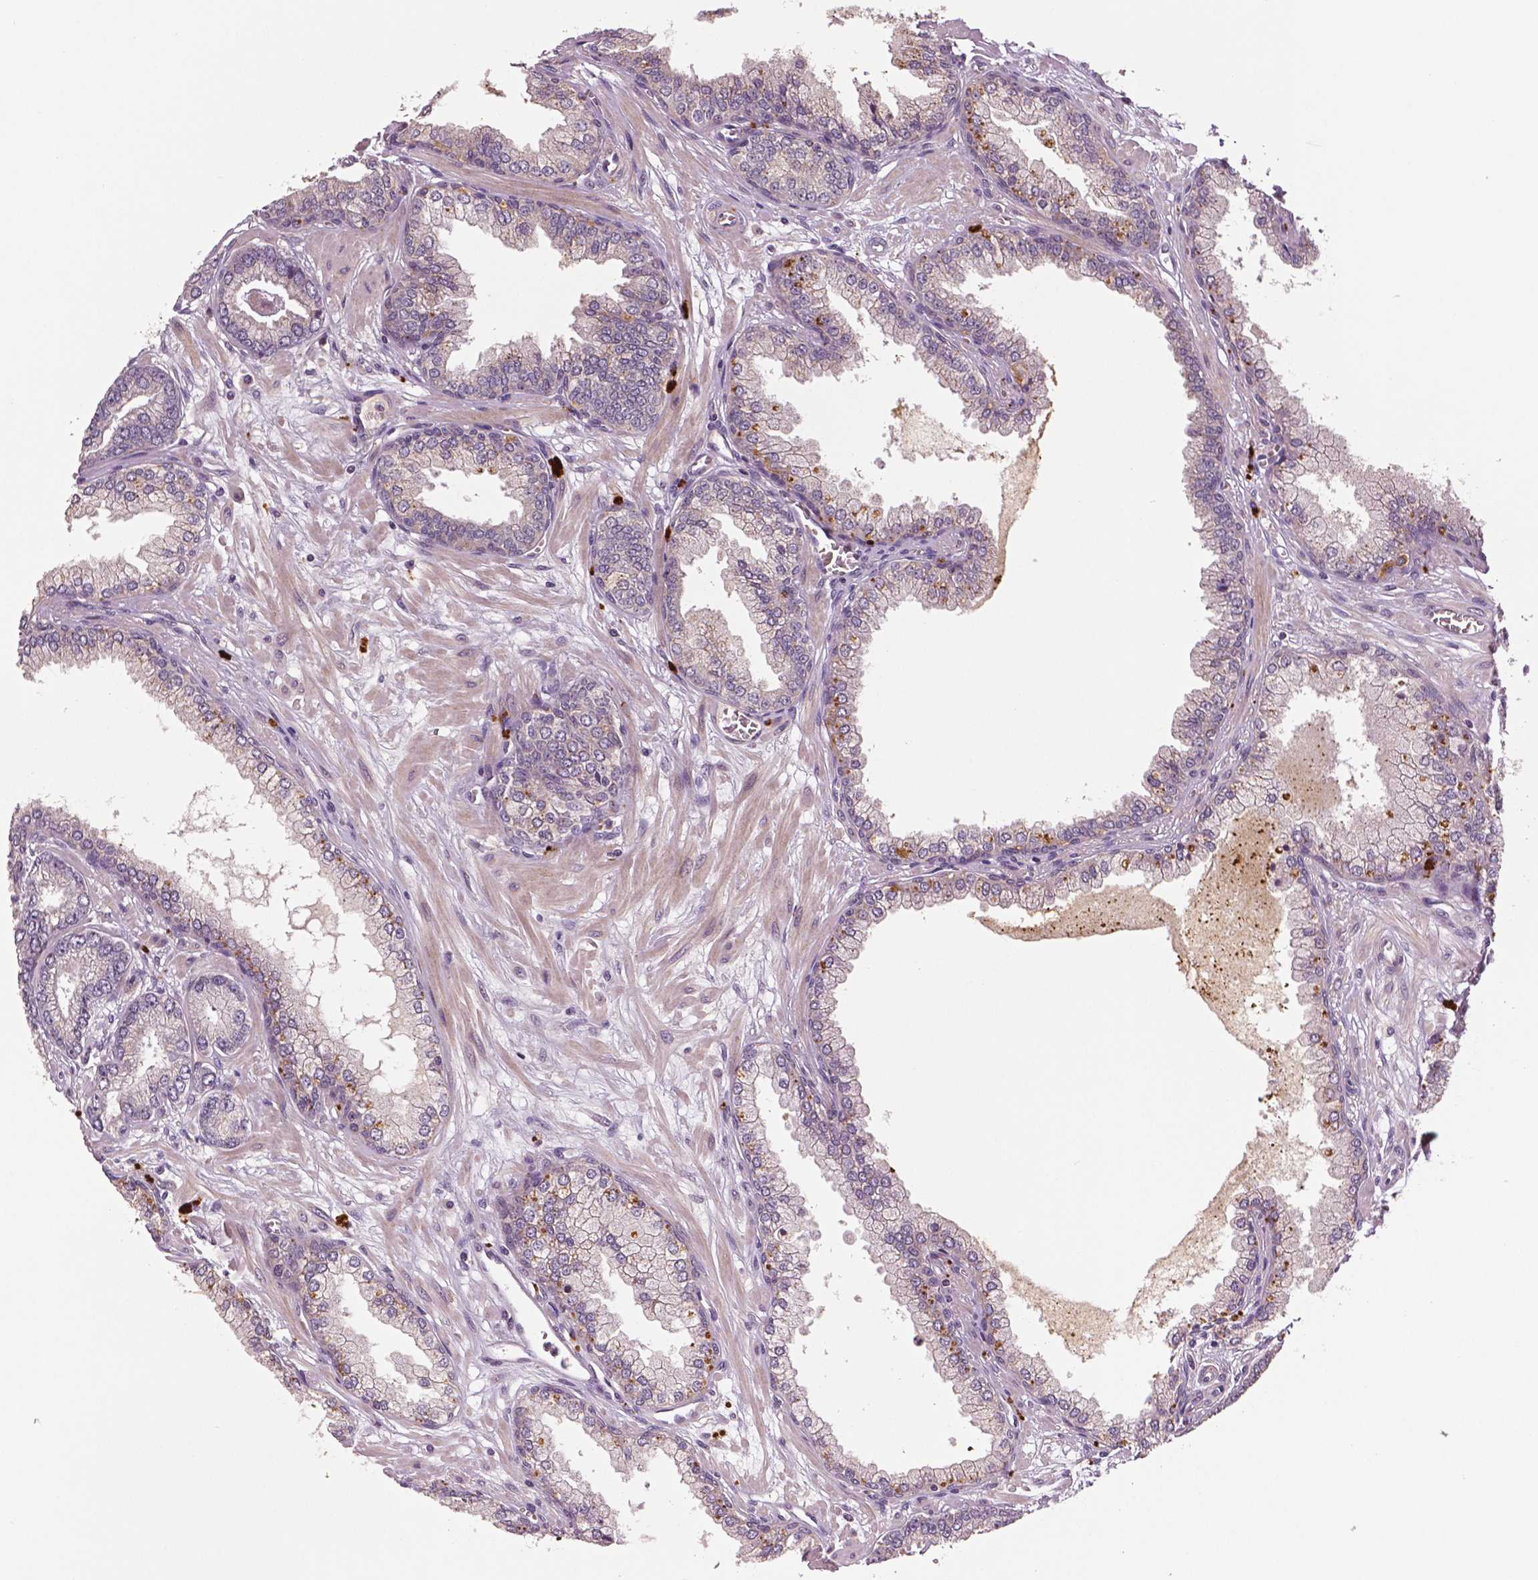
{"staining": {"intensity": "negative", "quantity": "none", "location": "none"}, "tissue": "prostate cancer", "cell_type": "Tumor cells", "image_type": "cancer", "snomed": [{"axis": "morphology", "description": "Adenocarcinoma, Low grade"}, {"axis": "topography", "description": "Prostate"}], "caption": "Immunohistochemistry micrograph of human prostate cancer stained for a protein (brown), which demonstrates no positivity in tumor cells. (Stains: DAB immunohistochemistry with hematoxylin counter stain, Microscopy: brightfield microscopy at high magnification).", "gene": "MKI67", "patient": {"sex": "male", "age": 64}}